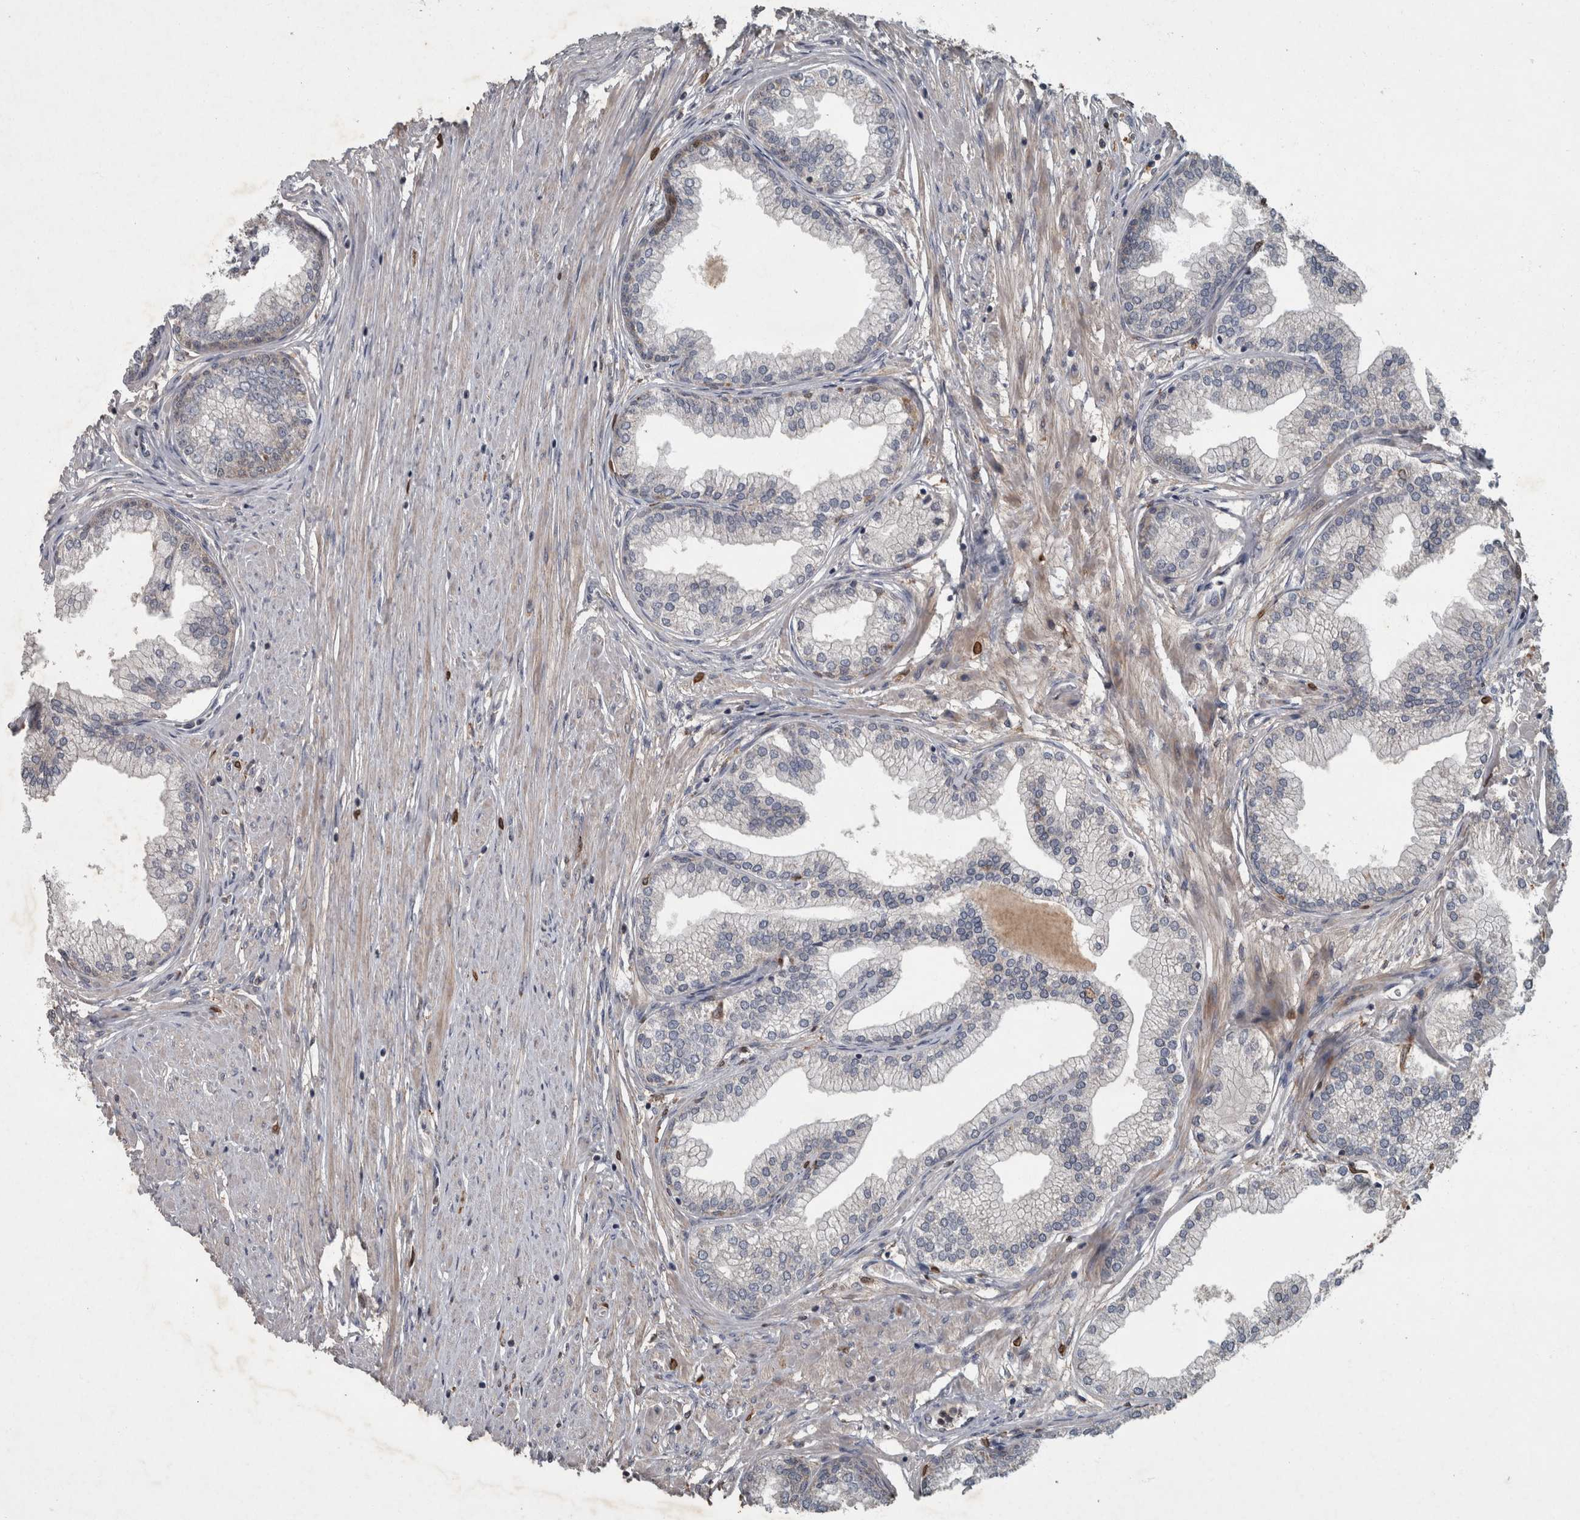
{"staining": {"intensity": "weak", "quantity": "<25%", "location": "cytoplasmic/membranous"}, "tissue": "prostate", "cell_type": "Glandular cells", "image_type": "normal", "snomed": [{"axis": "morphology", "description": "Normal tissue, NOS"}, {"axis": "morphology", "description": "Urothelial carcinoma, Low grade"}, {"axis": "topography", "description": "Urinary bladder"}, {"axis": "topography", "description": "Prostate"}], "caption": "The photomicrograph exhibits no significant staining in glandular cells of prostate. Nuclei are stained in blue.", "gene": "PPP1R3C", "patient": {"sex": "male", "age": 60}}